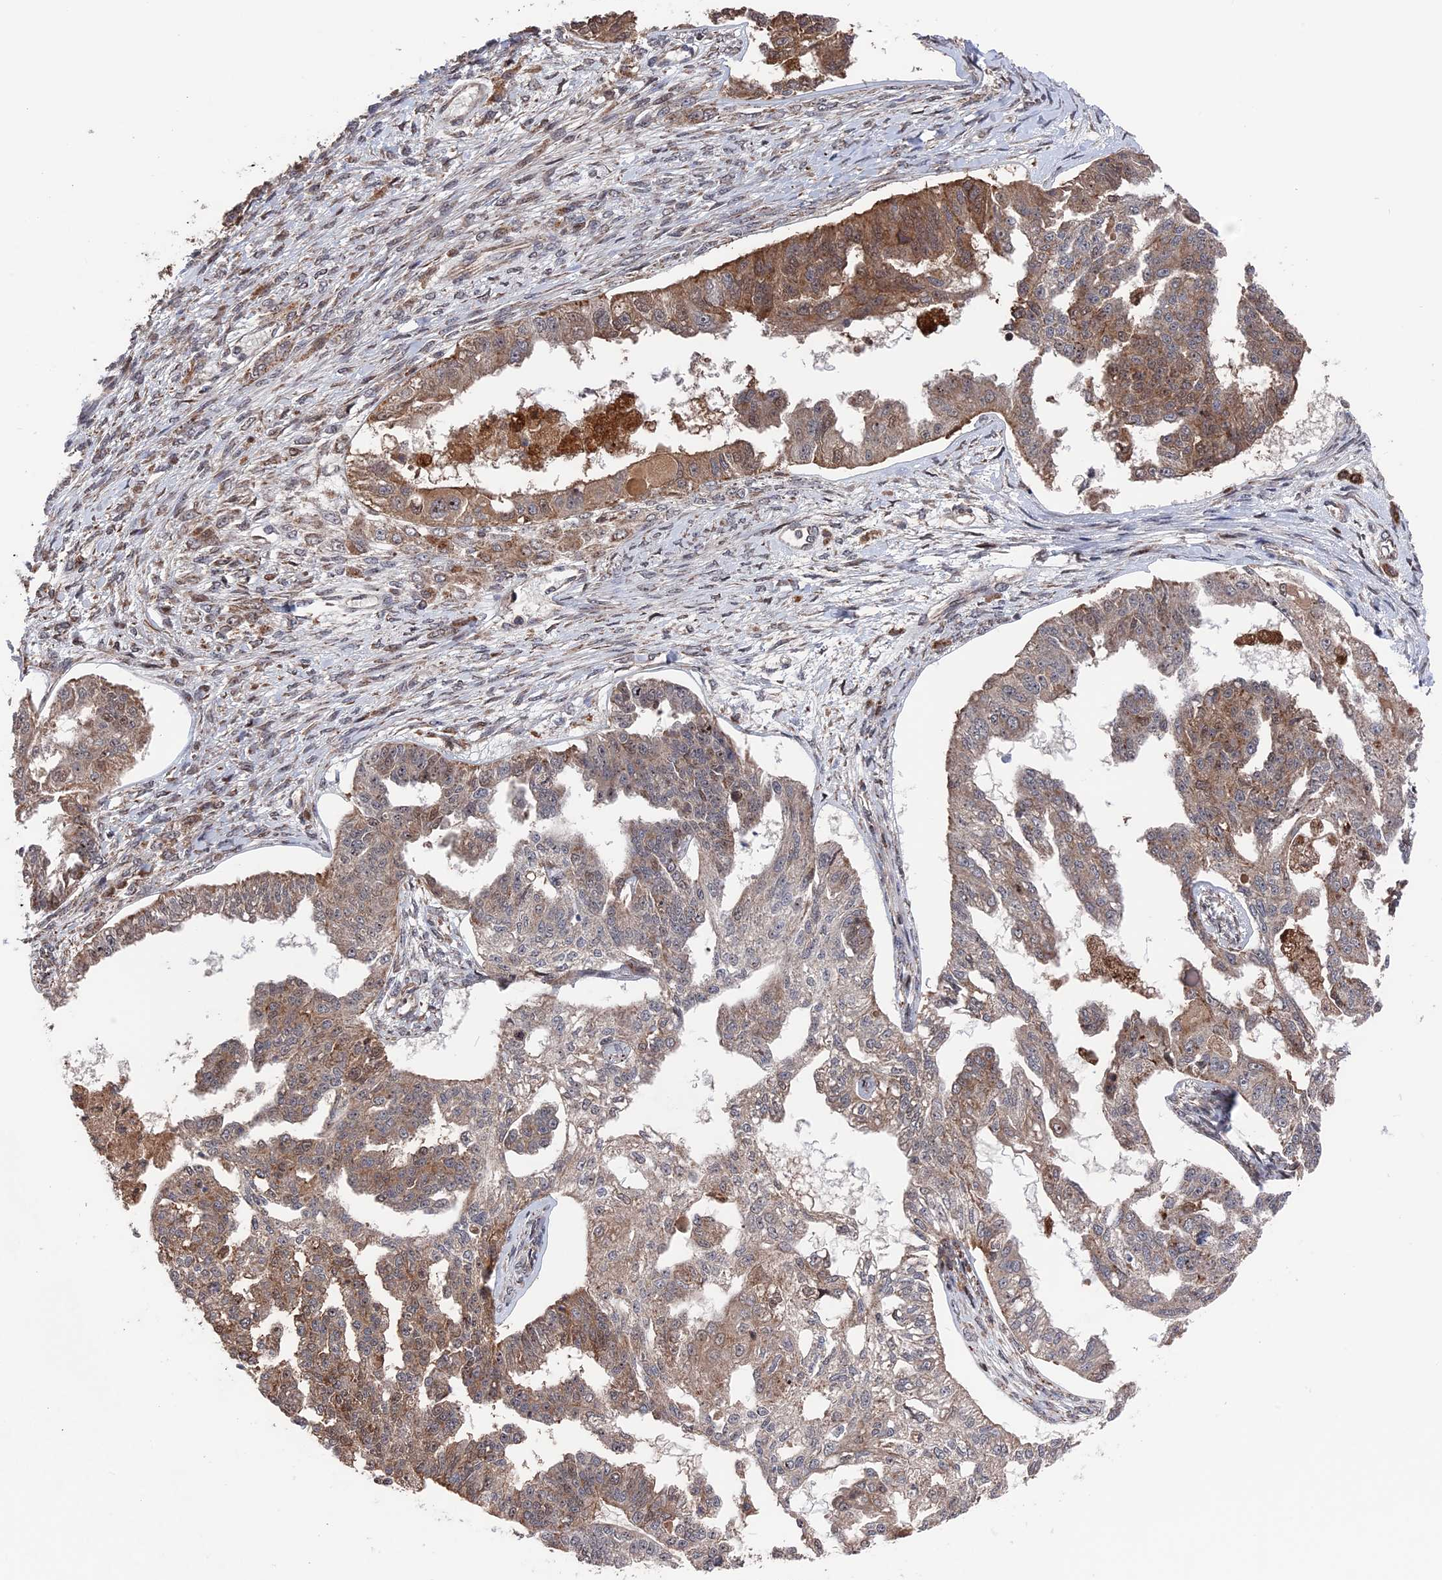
{"staining": {"intensity": "moderate", "quantity": "25%-75%", "location": "cytoplasmic/membranous"}, "tissue": "ovarian cancer", "cell_type": "Tumor cells", "image_type": "cancer", "snomed": [{"axis": "morphology", "description": "Cystadenocarcinoma, serous, NOS"}, {"axis": "topography", "description": "Ovary"}], "caption": "Protein expression by immunohistochemistry displays moderate cytoplasmic/membranous staining in about 25%-75% of tumor cells in ovarian cancer.", "gene": "PLA2G15", "patient": {"sex": "female", "age": 58}}